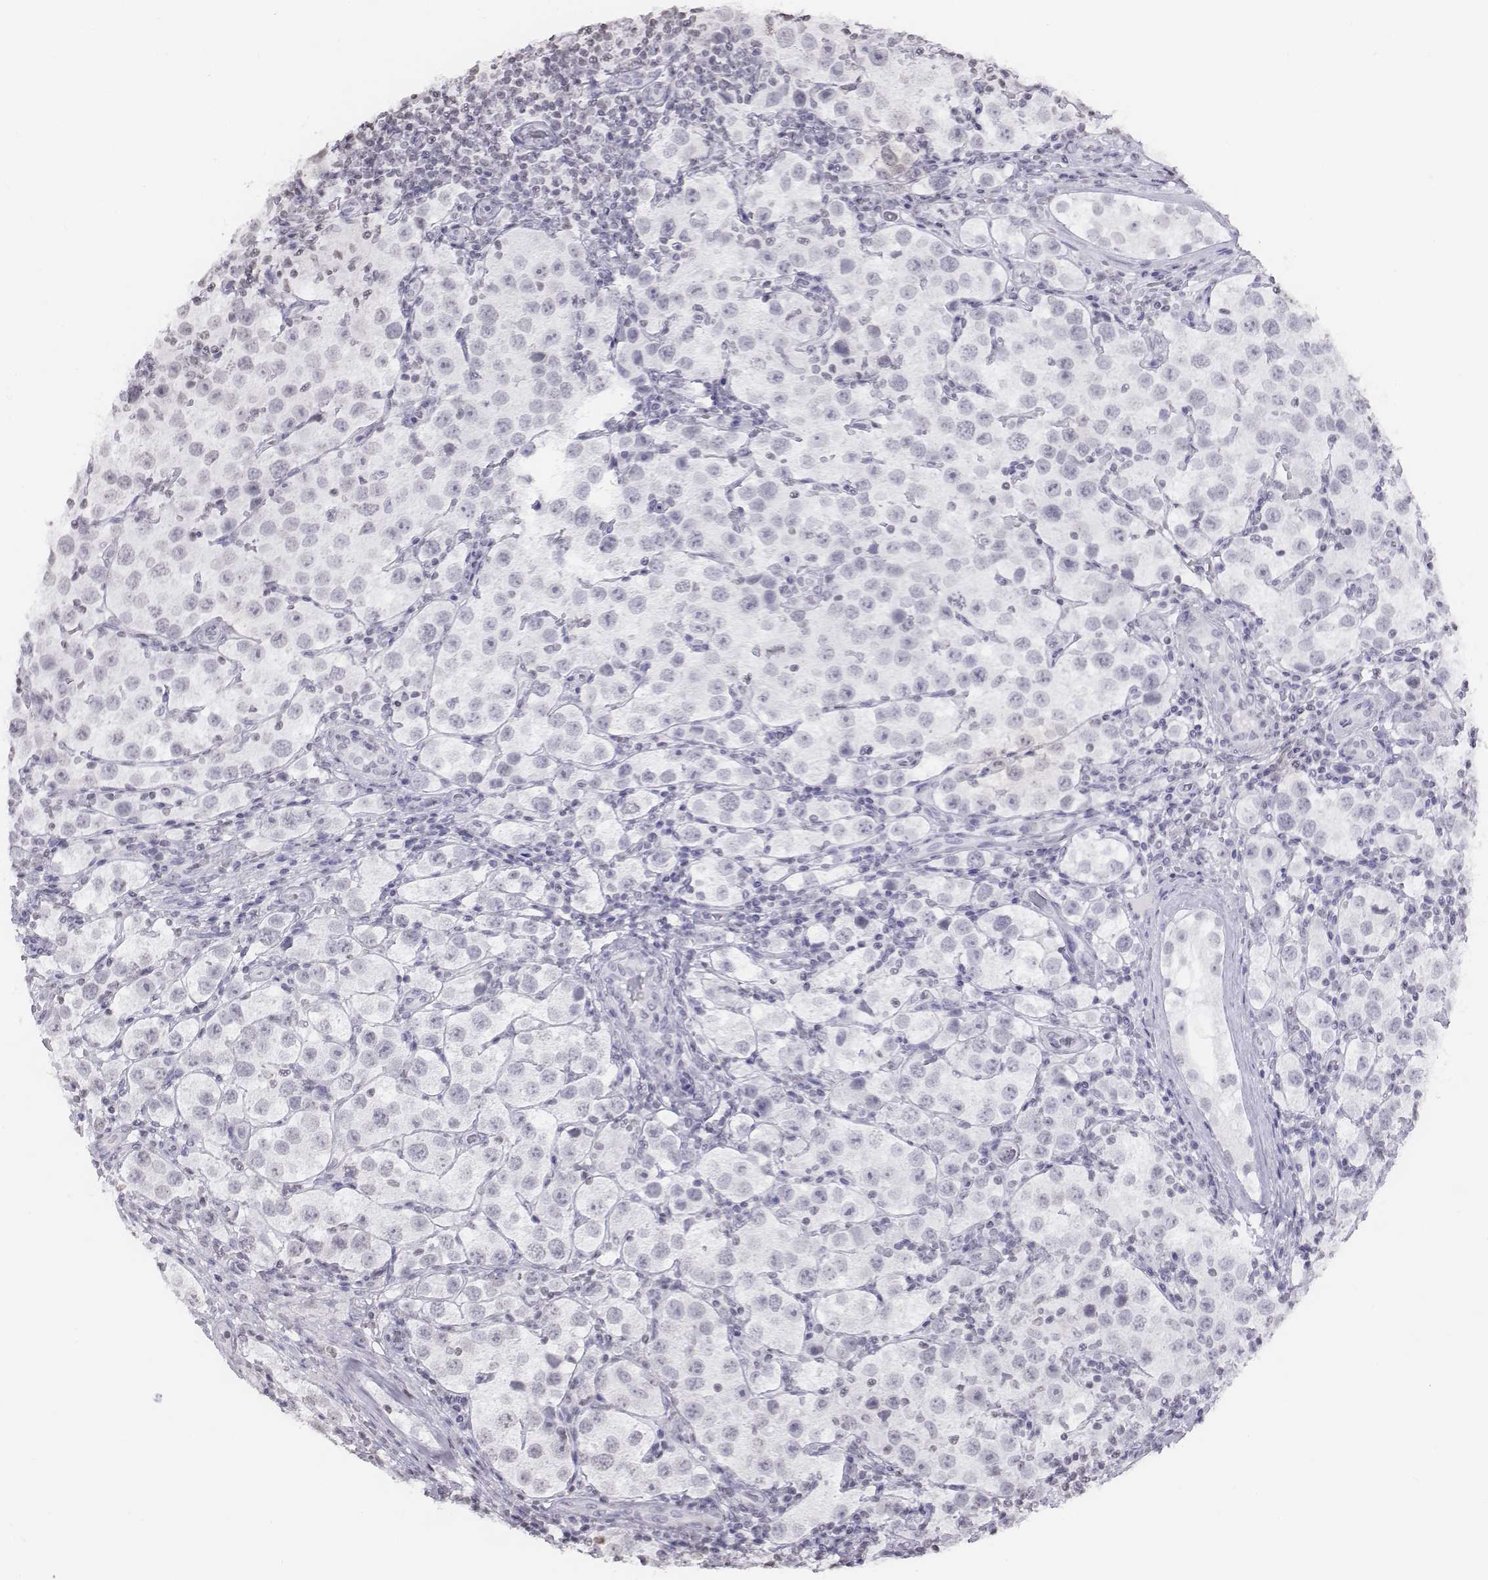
{"staining": {"intensity": "negative", "quantity": "none", "location": "none"}, "tissue": "testis cancer", "cell_type": "Tumor cells", "image_type": "cancer", "snomed": [{"axis": "morphology", "description": "Seminoma, NOS"}, {"axis": "topography", "description": "Testis"}], "caption": "Immunohistochemistry histopathology image of neoplastic tissue: seminoma (testis) stained with DAB demonstrates no significant protein staining in tumor cells.", "gene": "BARHL1", "patient": {"sex": "male", "age": 37}}